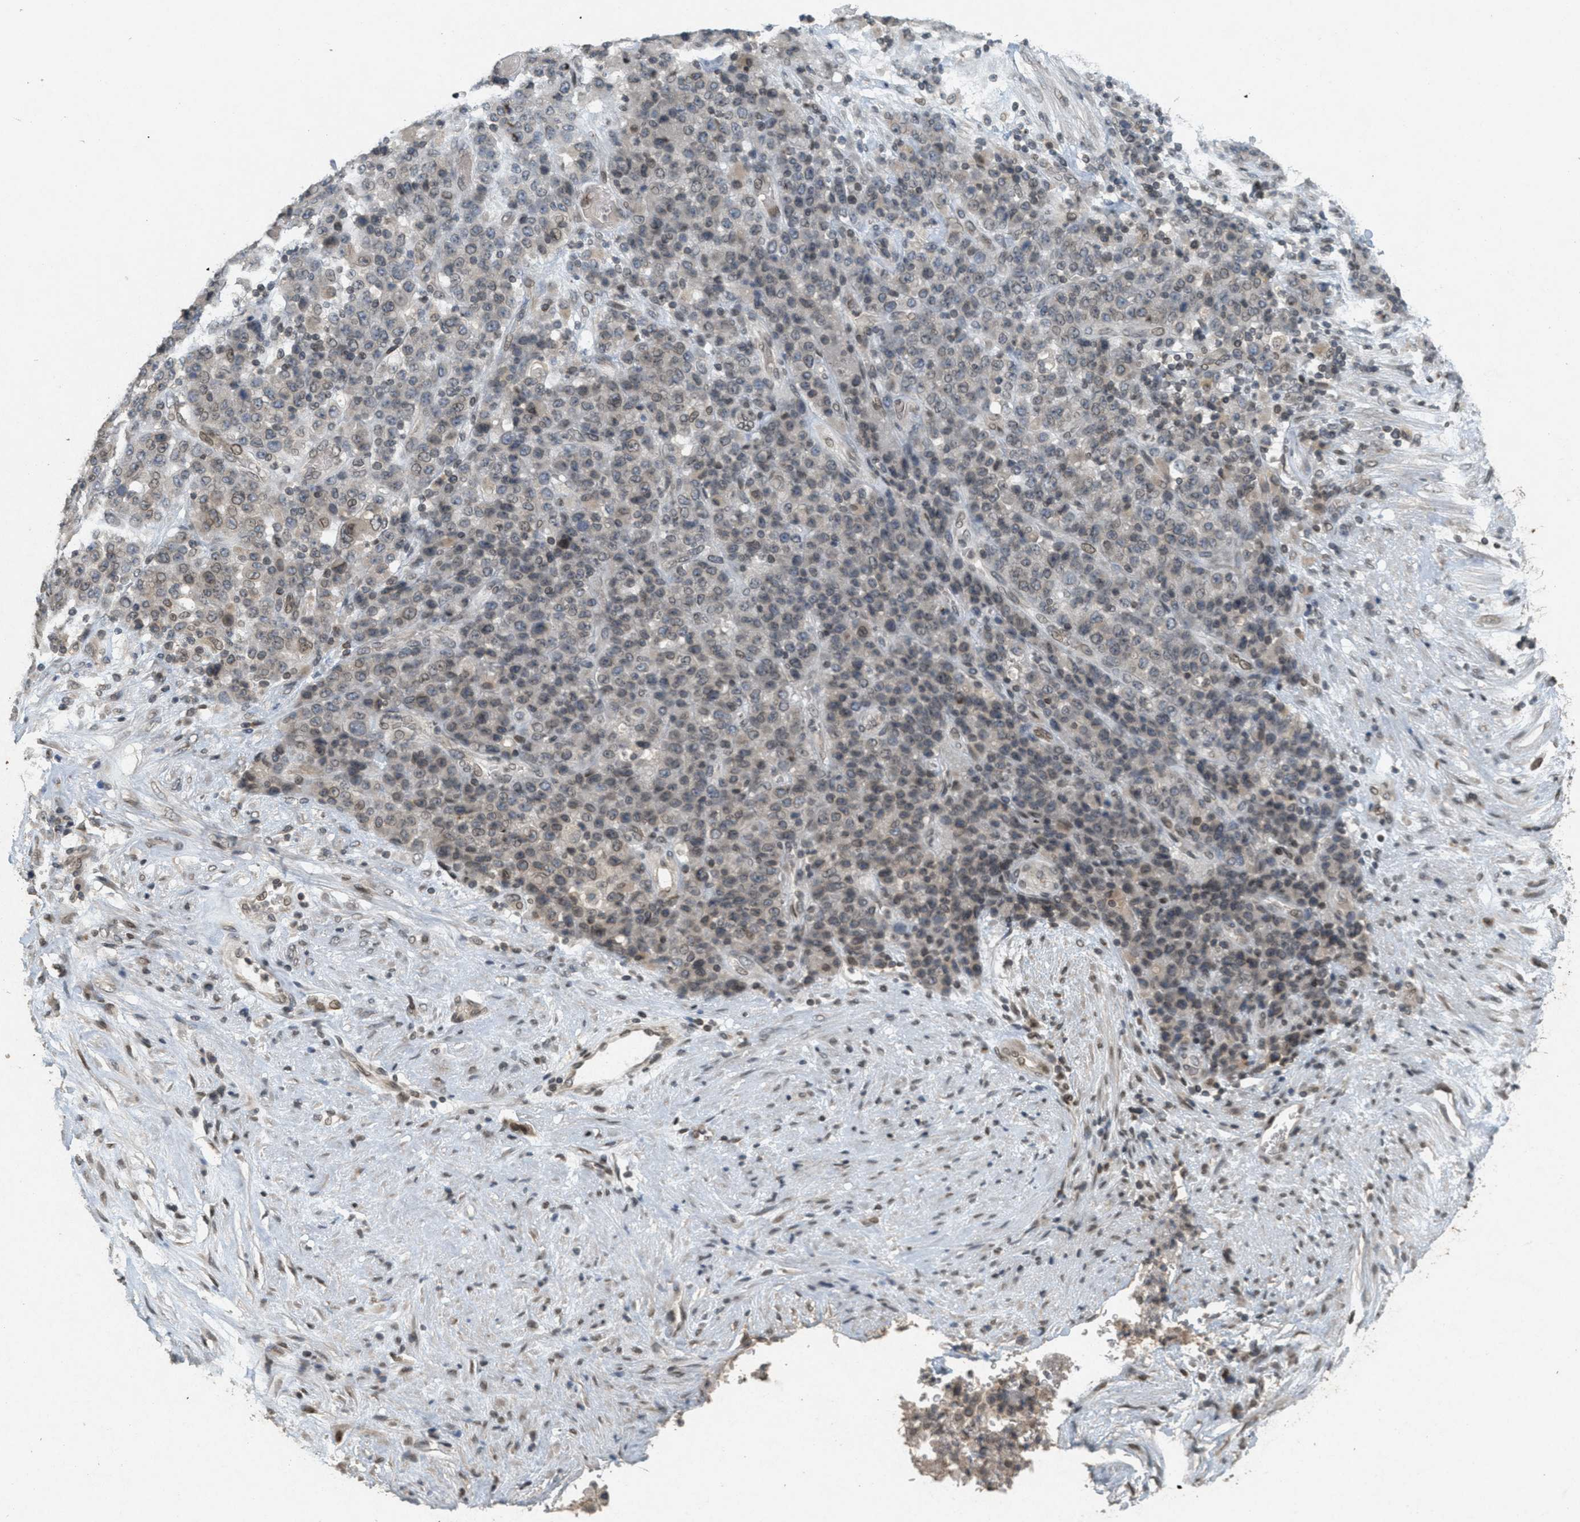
{"staining": {"intensity": "moderate", "quantity": "<25%", "location": "nuclear"}, "tissue": "stomach cancer", "cell_type": "Tumor cells", "image_type": "cancer", "snomed": [{"axis": "morphology", "description": "Adenocarcinoma, NOS"}, {"axis": "topography", "description": "Stomach"}], "caption": "Human stomach adenocarcinoma stained for a protein (brown) shows moderate nuclear positive positivity in approximately <25% of tumor cells.", "gene": "ABHD6", "patient": {"sex": "female", "age": 73}}